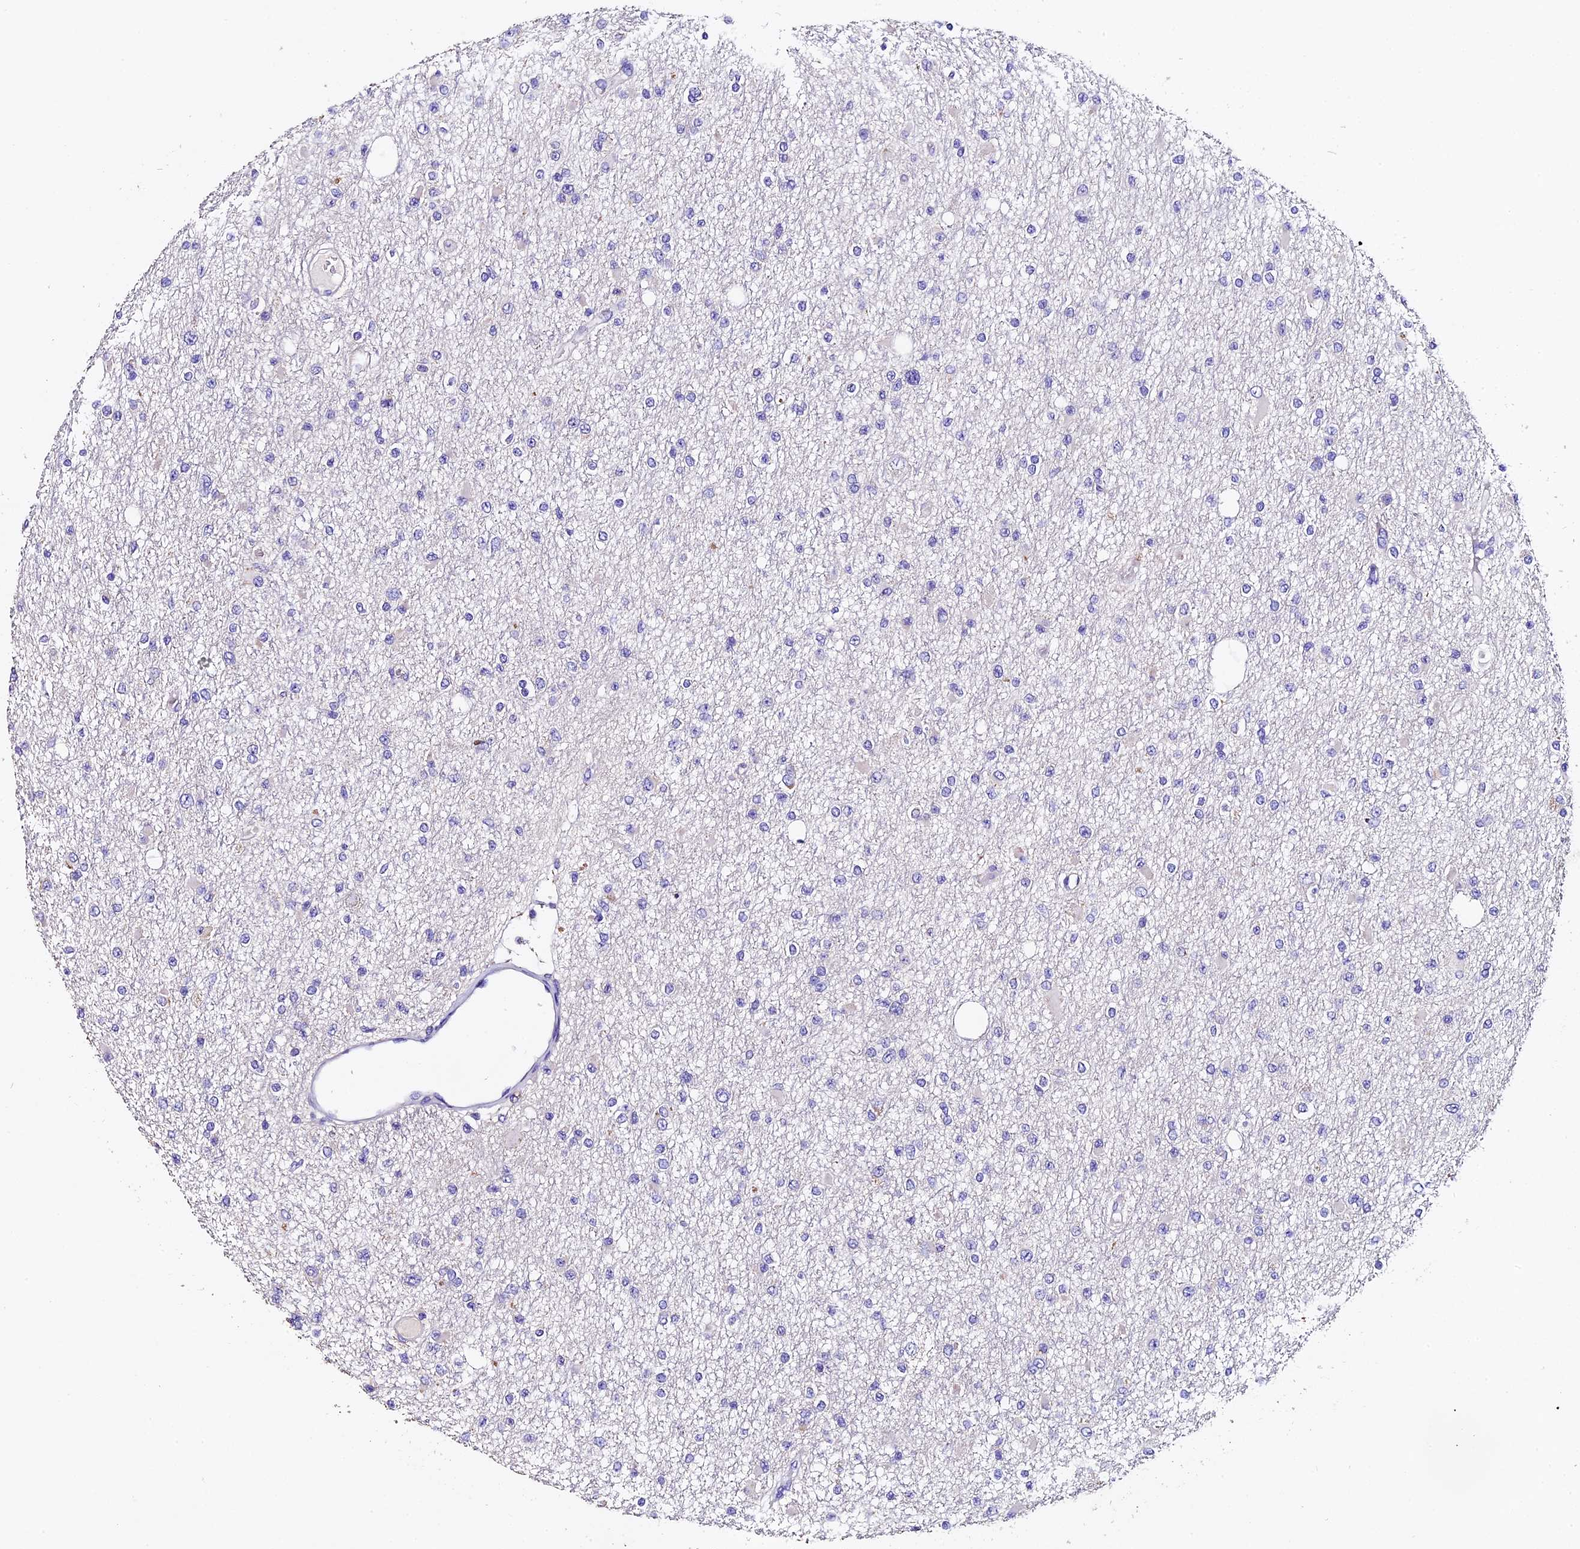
{"staining": {"intensity": "negative", "quantity": "none", "location": "none"}, "tissue": "glioma", "cell_type": "Tumor cells", "image_type": "cancer", "snomed": [{"axis": "morphology", "description": "Glioma, malignant, Low grade"}, {"axis": "topography", "description": "Brain"}], "caption": "The immunohistochemistry (IHC) photomicrograph has no significant positivity in tumor cells of malignant glioma (low-grade) tissue.", "gene": "FBXW9", "patient": {"sex": "female", "age": 22}}